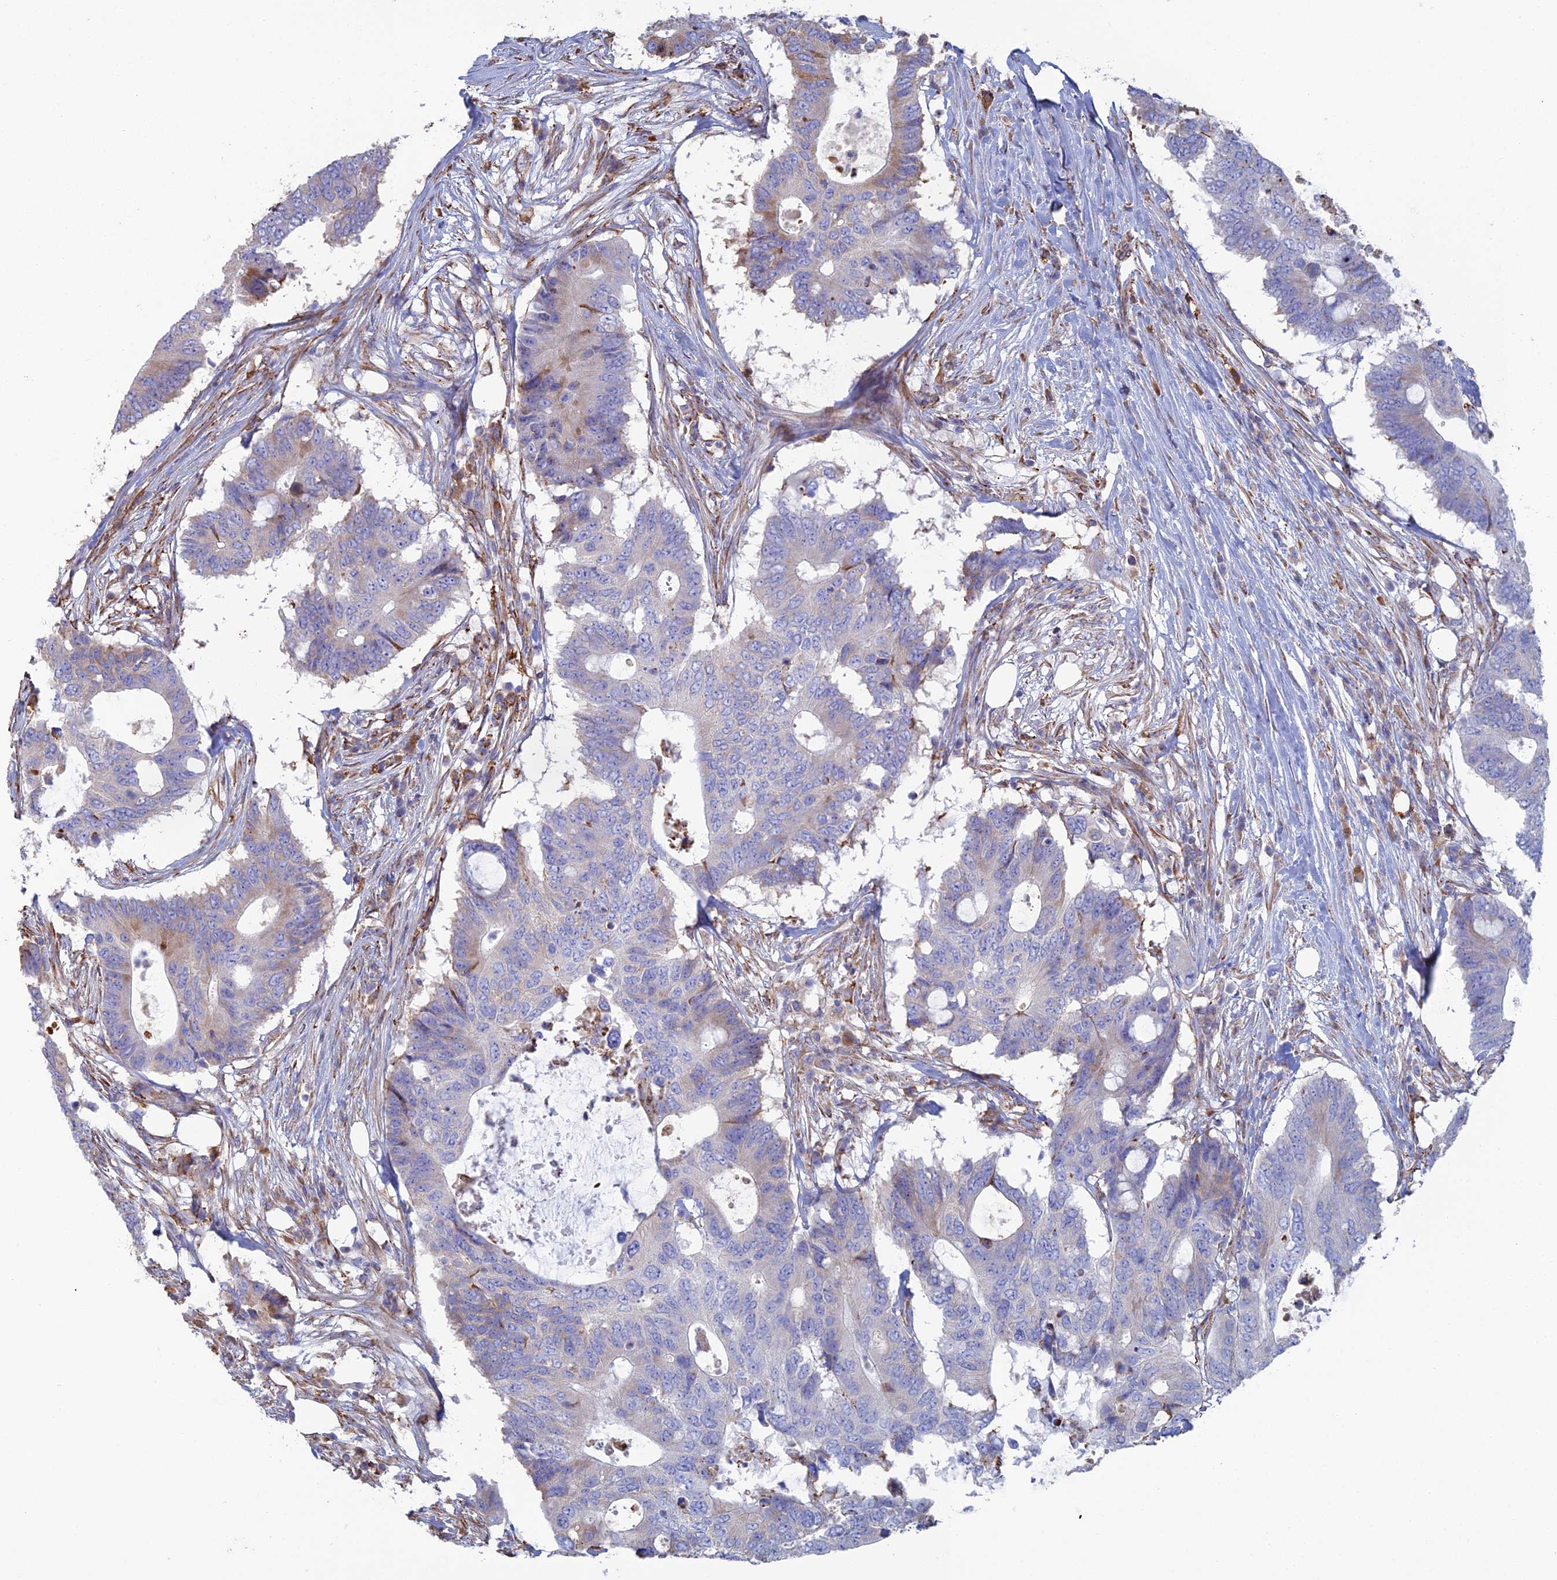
{"staining": {"intensity": "weak", "quantity": "<25%", "location": "cytoplasmic/membranous"}, "tissue": "colorectal cancer", "cell_type": "Tumor cells", "image_type": "cancer", "snomed": [{"axis": "morphology", "description": "Adenocarcinoma, NOS"}, {"axis": "topography", "description": "Colon"}], "caption": "IHC of colorectal cancer demonstrates no expression in tumor cells.", "gene": "CLVS2", "patient": {"sex": "male", "age": 71}}